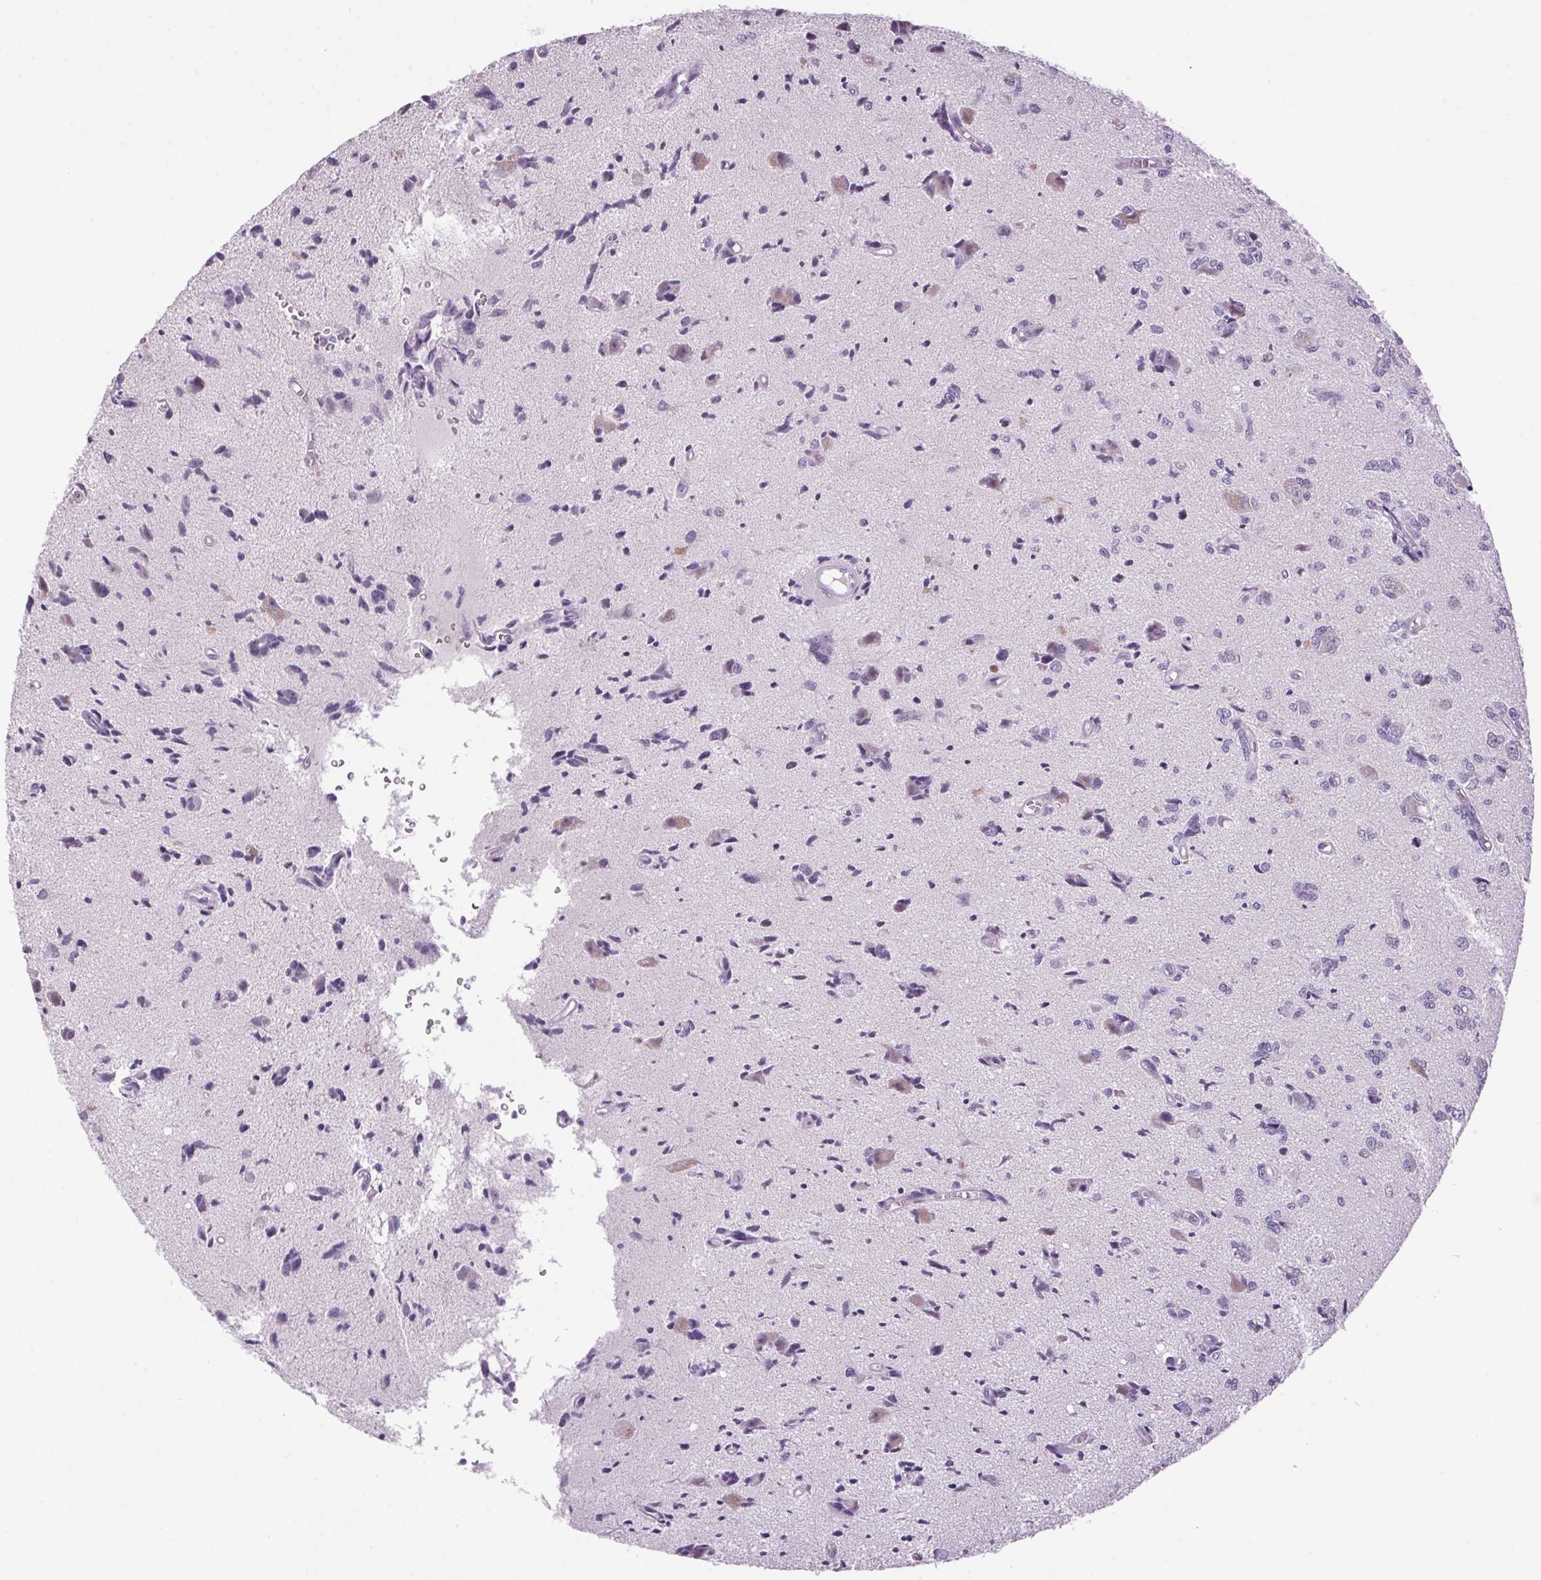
{"staining": {"intensity": "negative", "quantity": "none", "location": "none"}, "tissue": "glioma", "cell_type": "Tumor cells", "image_type": "cancer", "snomed": [{"axis": "morphology", "description": "Glioma, malignant, High grade"}, {"axis": "topography", "description": "Brain"}], "caption": "The image reveals no staining of tumor cells in glioma. (Stains: DAB (3,3'-diaminobenzidine) immunohistochemistry (IHC) with hematoxylin counter stain, Microscopy: brightfield microscopy at high magnification).", "gene": "VWA3B", "patient": {"sex": "male", "age": 67}}